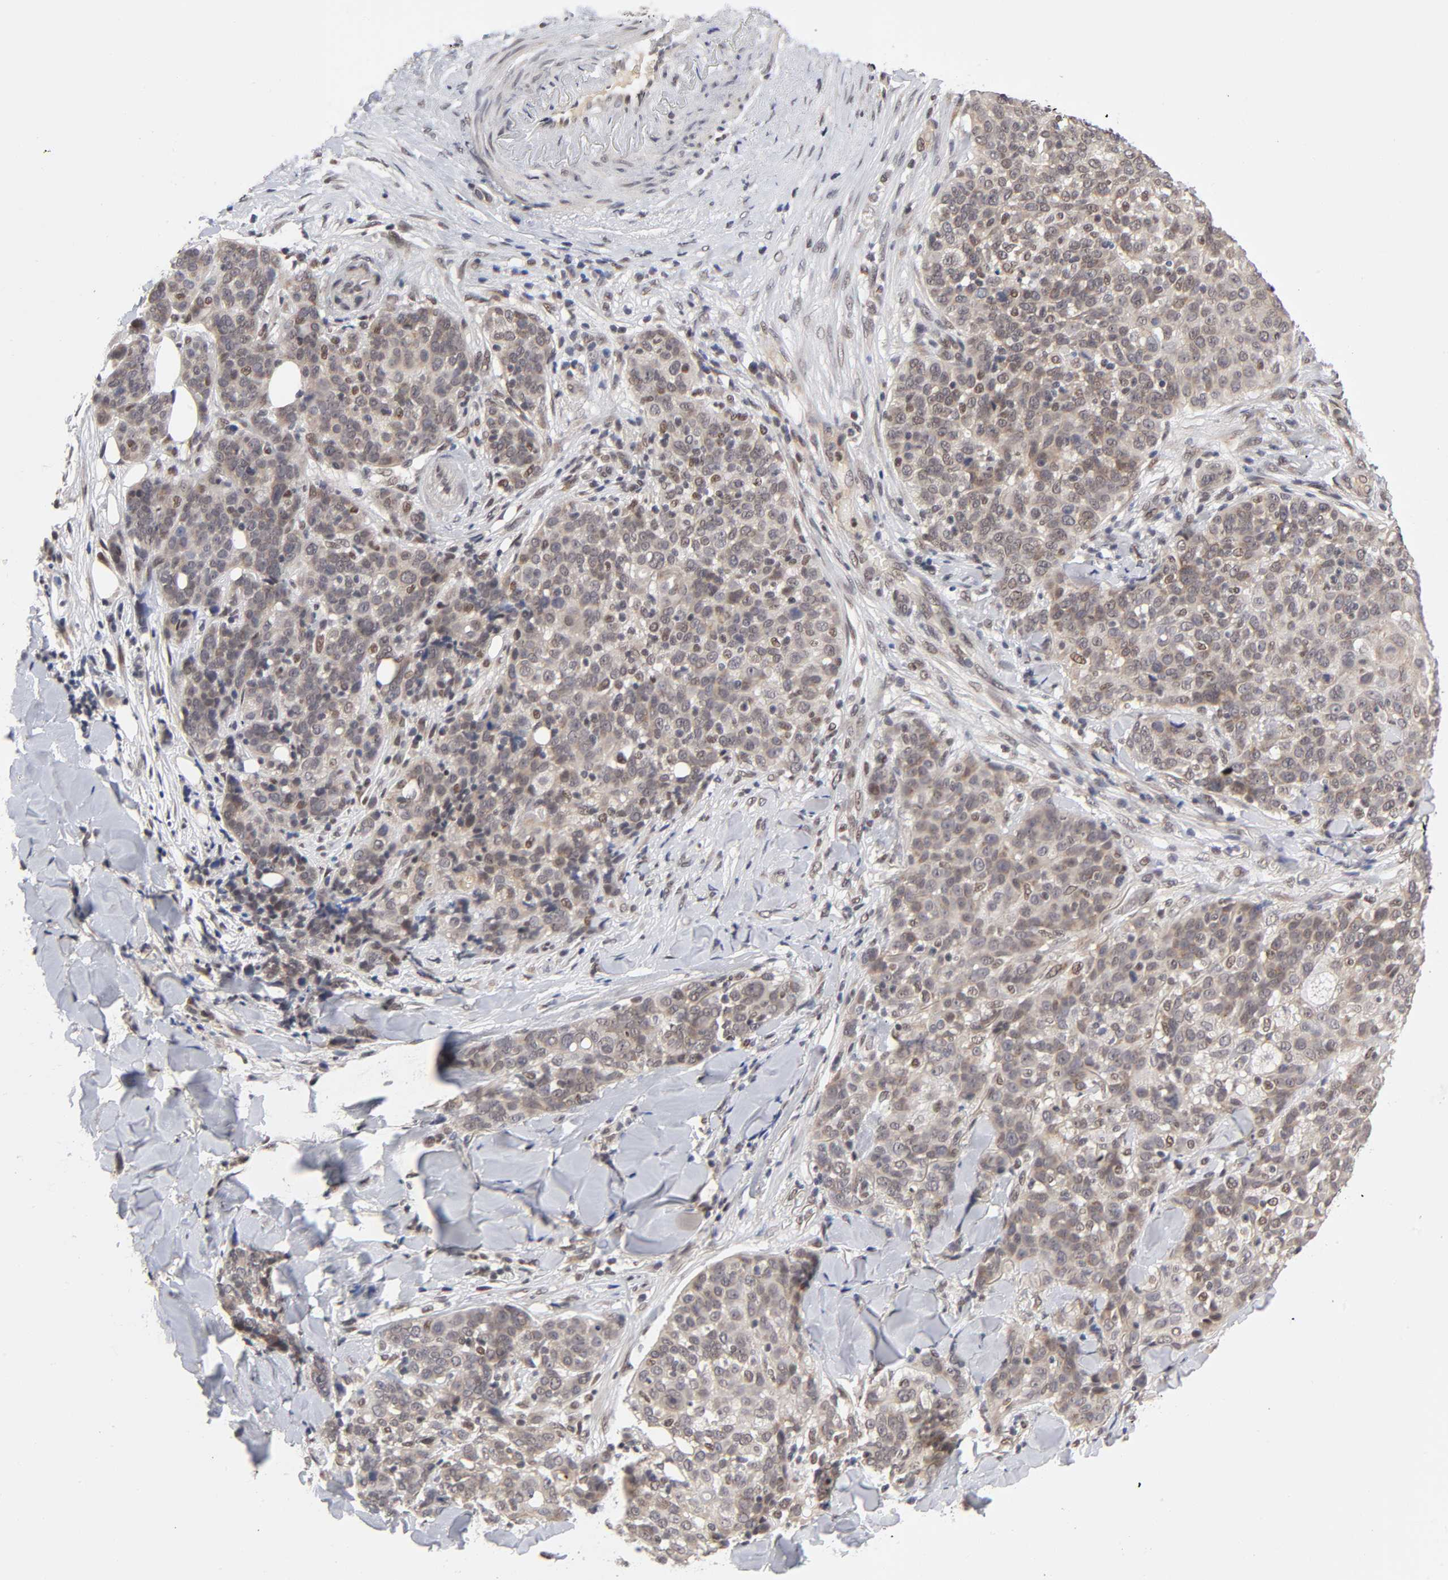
{"staining": {"intensity": "moderate", "quantity": ">75%", "location": "cytoplasmic/membranous,nuclear"}, "tissue": "skin cancer", "cell_type": "Tumor cells", "image_type": "cancer", "snomed": [{"axis": "morphology", "description": "Normal tissue, NOS"}, {"axis": "morphology", "description": "Squamous cell carcinoma, NOS"}, {"axis": "topography", "description": "Skin"}], "caption": "Protein staining reveals moderate cytoplasmic/membranous and nuclear expression in approximately >75% of tumor cells in skin squamous cell carcinoma.", "gene": "EP300", "patient": {"sex": "female", "age": 83}}